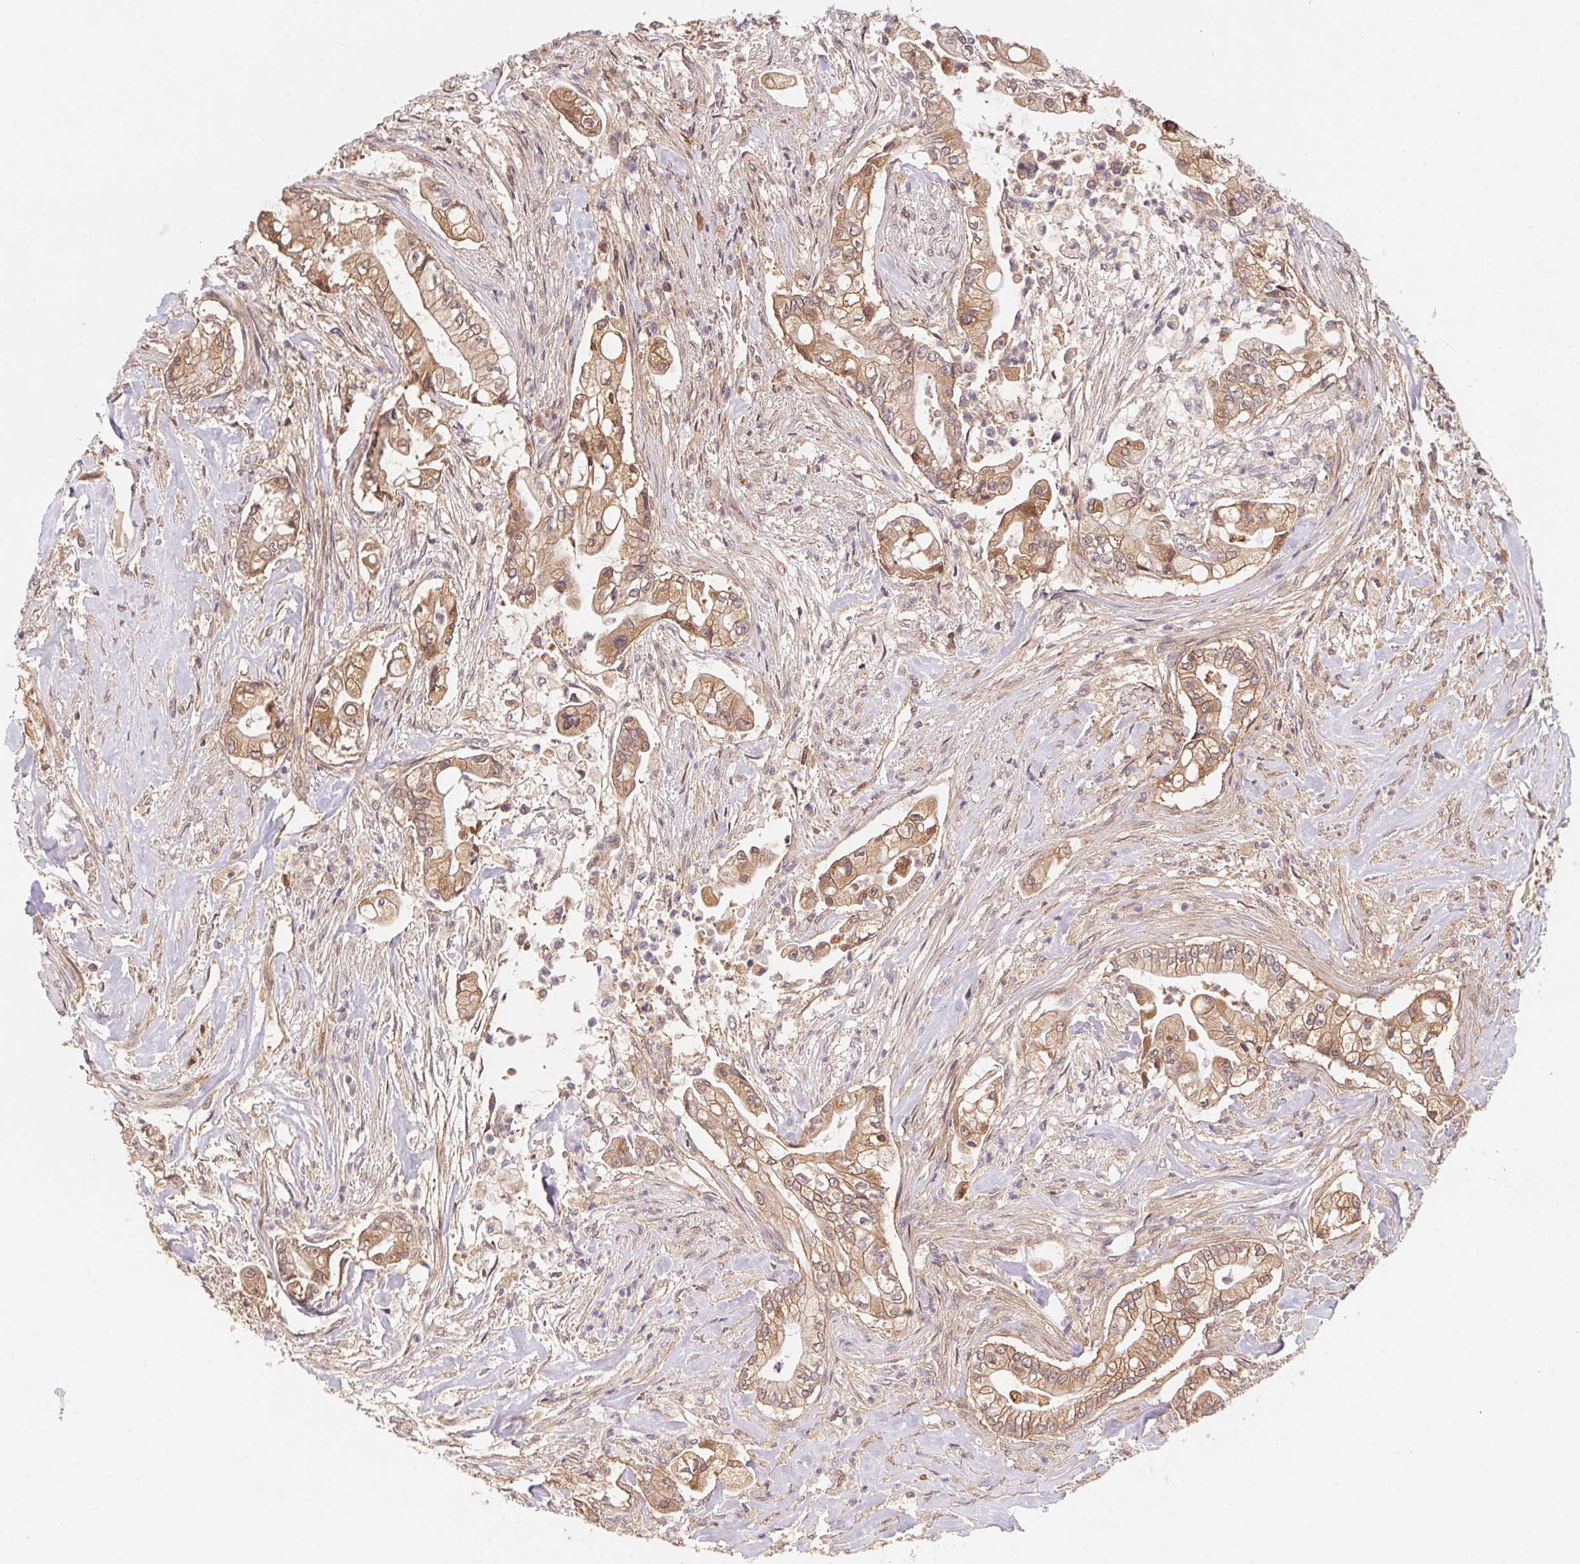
{"staining": {"intensity": "moderate", "quantity": ">75%", "location": "cytoplasmic/membranous,nuclear"}, "tissue": "pancreatic cancer", "cell_type": "Tumor cells", "image_type": "cancer", "snomed": [{"axis": "morphology", "description": "Adenocarcinoma, NOS"}, {"axis": "topography", "description": "Pancreas"}], "caption": "Pancreatic cancer (adenocarcinoma) stained with a brown dye shows moderate cytoplasmic/membranous and nuclear positive expression in about >75% of tumor cells.", "gene": "SLC52A2", "patient": {"sex": "female", "age": 69}}